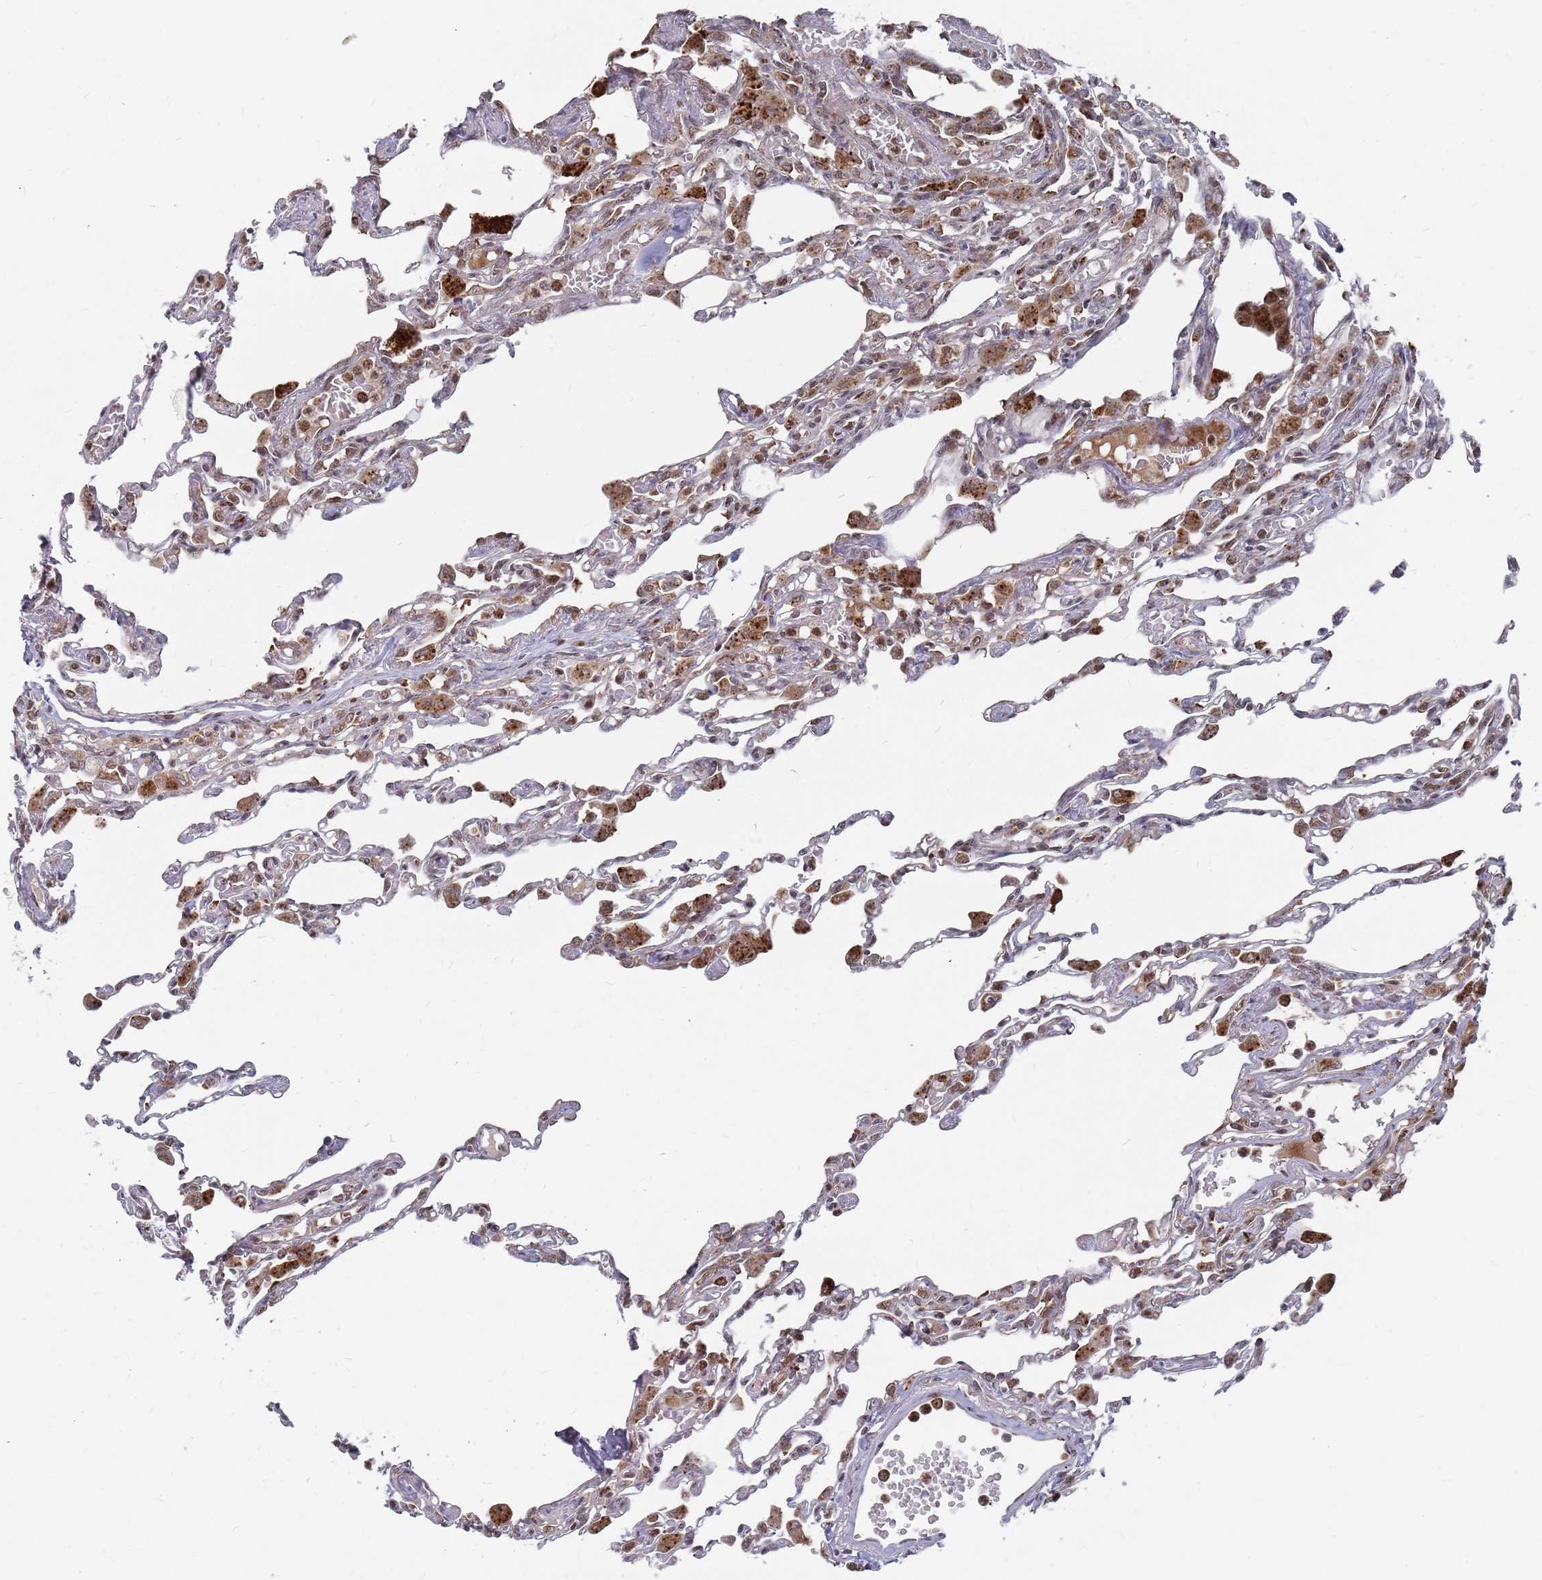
{"staining": {"intensity": "weak", "quantity": ">75%", "location": "cytoplasmic/membranous"}, "tissue": "lung", "cell_type": "Alveolar cells", "image_type": "normal", "snomed": [{"axis": "morphology", "description": "Normal tissue, NOS"}, {"axis": "topography", "description": "Bronchus"}, {"axis": "topography", "description": "Lung"}], "caption": "Protein analysis of unremarkable lung reveals weak cytoplasmic/membranous staining in approximately >75% of alveolar cells. The protein of interest is shown in brown color, while the nuclei are stained blue.", "gene": "FMO4", "patient": {"sex": "female", "age": 49}}